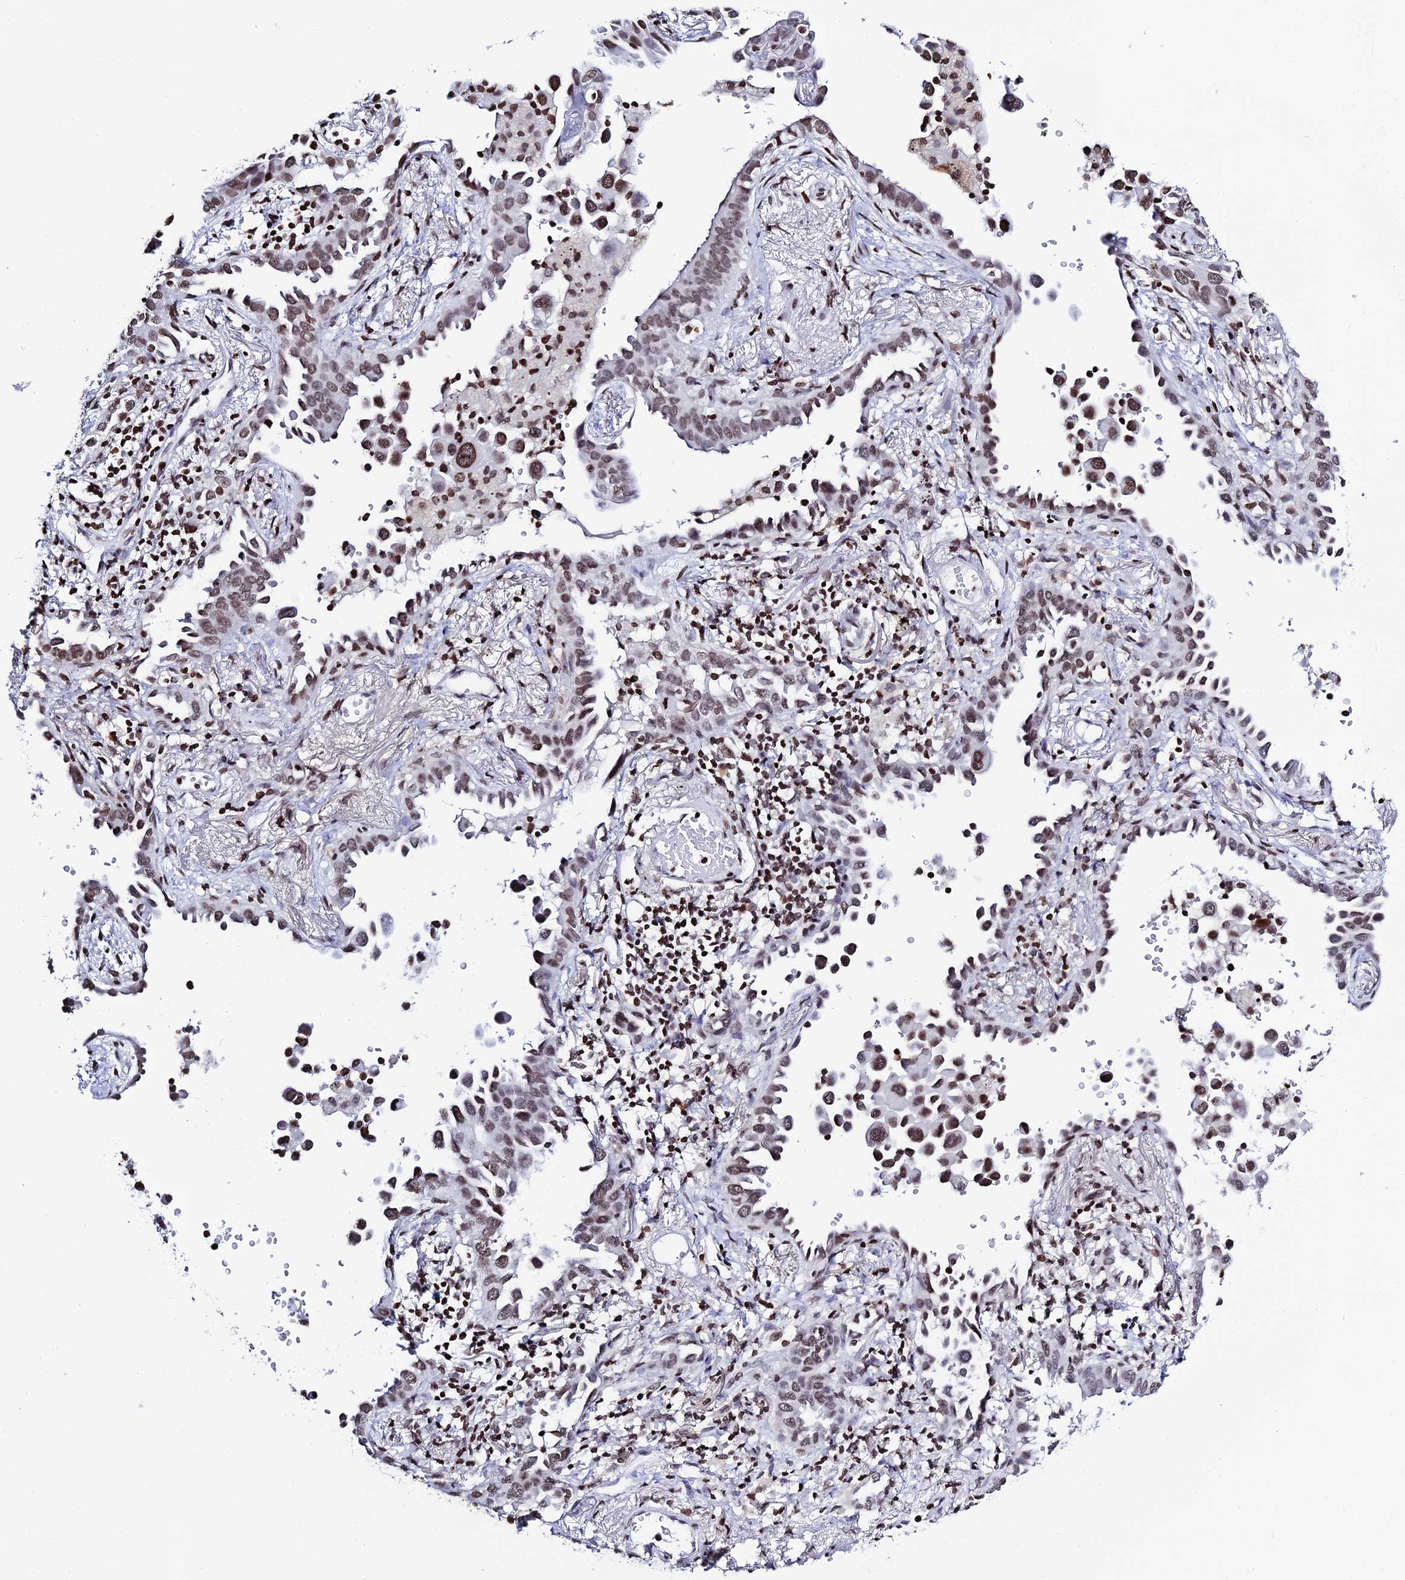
{"staining": {"intensity": "moderate", "quantity": ">75%", "location": "nuclear"}, "tissue": "lung cancer", "cell_type": "Tumor cells", "image_type": "cancer", "snomed": [{"axis": "morphology", "description": "Adenocarcinoma, NOS"}, {"axis": "topography", "description": "Lung"}], "caption": "This micrograph demonstrates immunohistochemistry (IHC) staining of human lung cancer, with medium moderate nuclear staining in about >75% of tumor cells.", "gene": "MACROH2A2", "patient": {"sex": "male", "age": 67}}